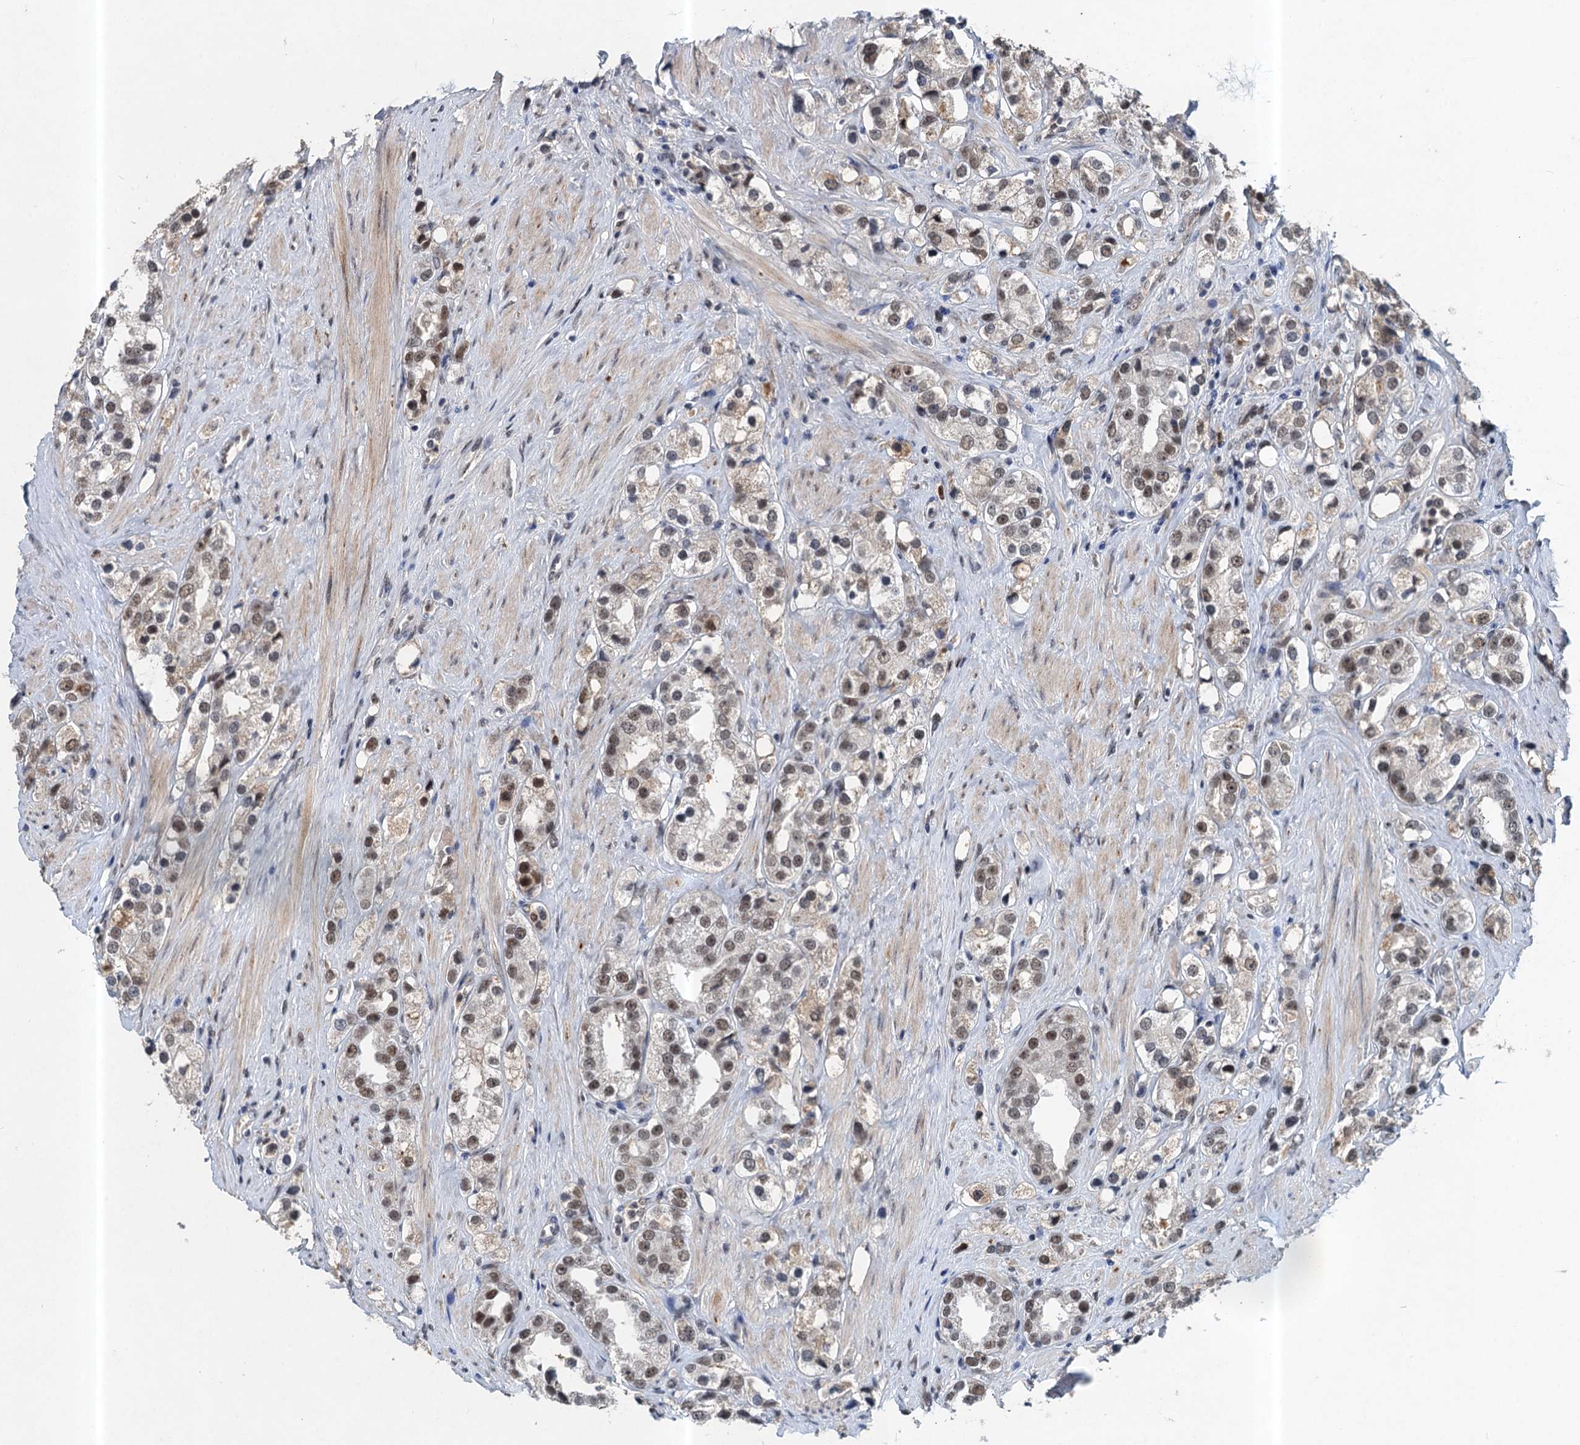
{"staining": {"intensity": "moderate", "quantity": "25%-75%", "location": "nuclear"}, "tissue": "prostate cancer", "cell_type": "Tumor cells", "image_type": "cancer", "snomed": [{"axis": "morphology", "description": "Adenocarcinoma, NOS"}, {"axis": "topography", "description": "Prostate"}], "caption": "A photomicrograph of human prostate cancer (adenocarcinoma) stained for a protein exhibits moderate nuclear brown staining in tumor cells.", "gene": "CSTF3", "patient": {"sex": "male", "age": 79}}